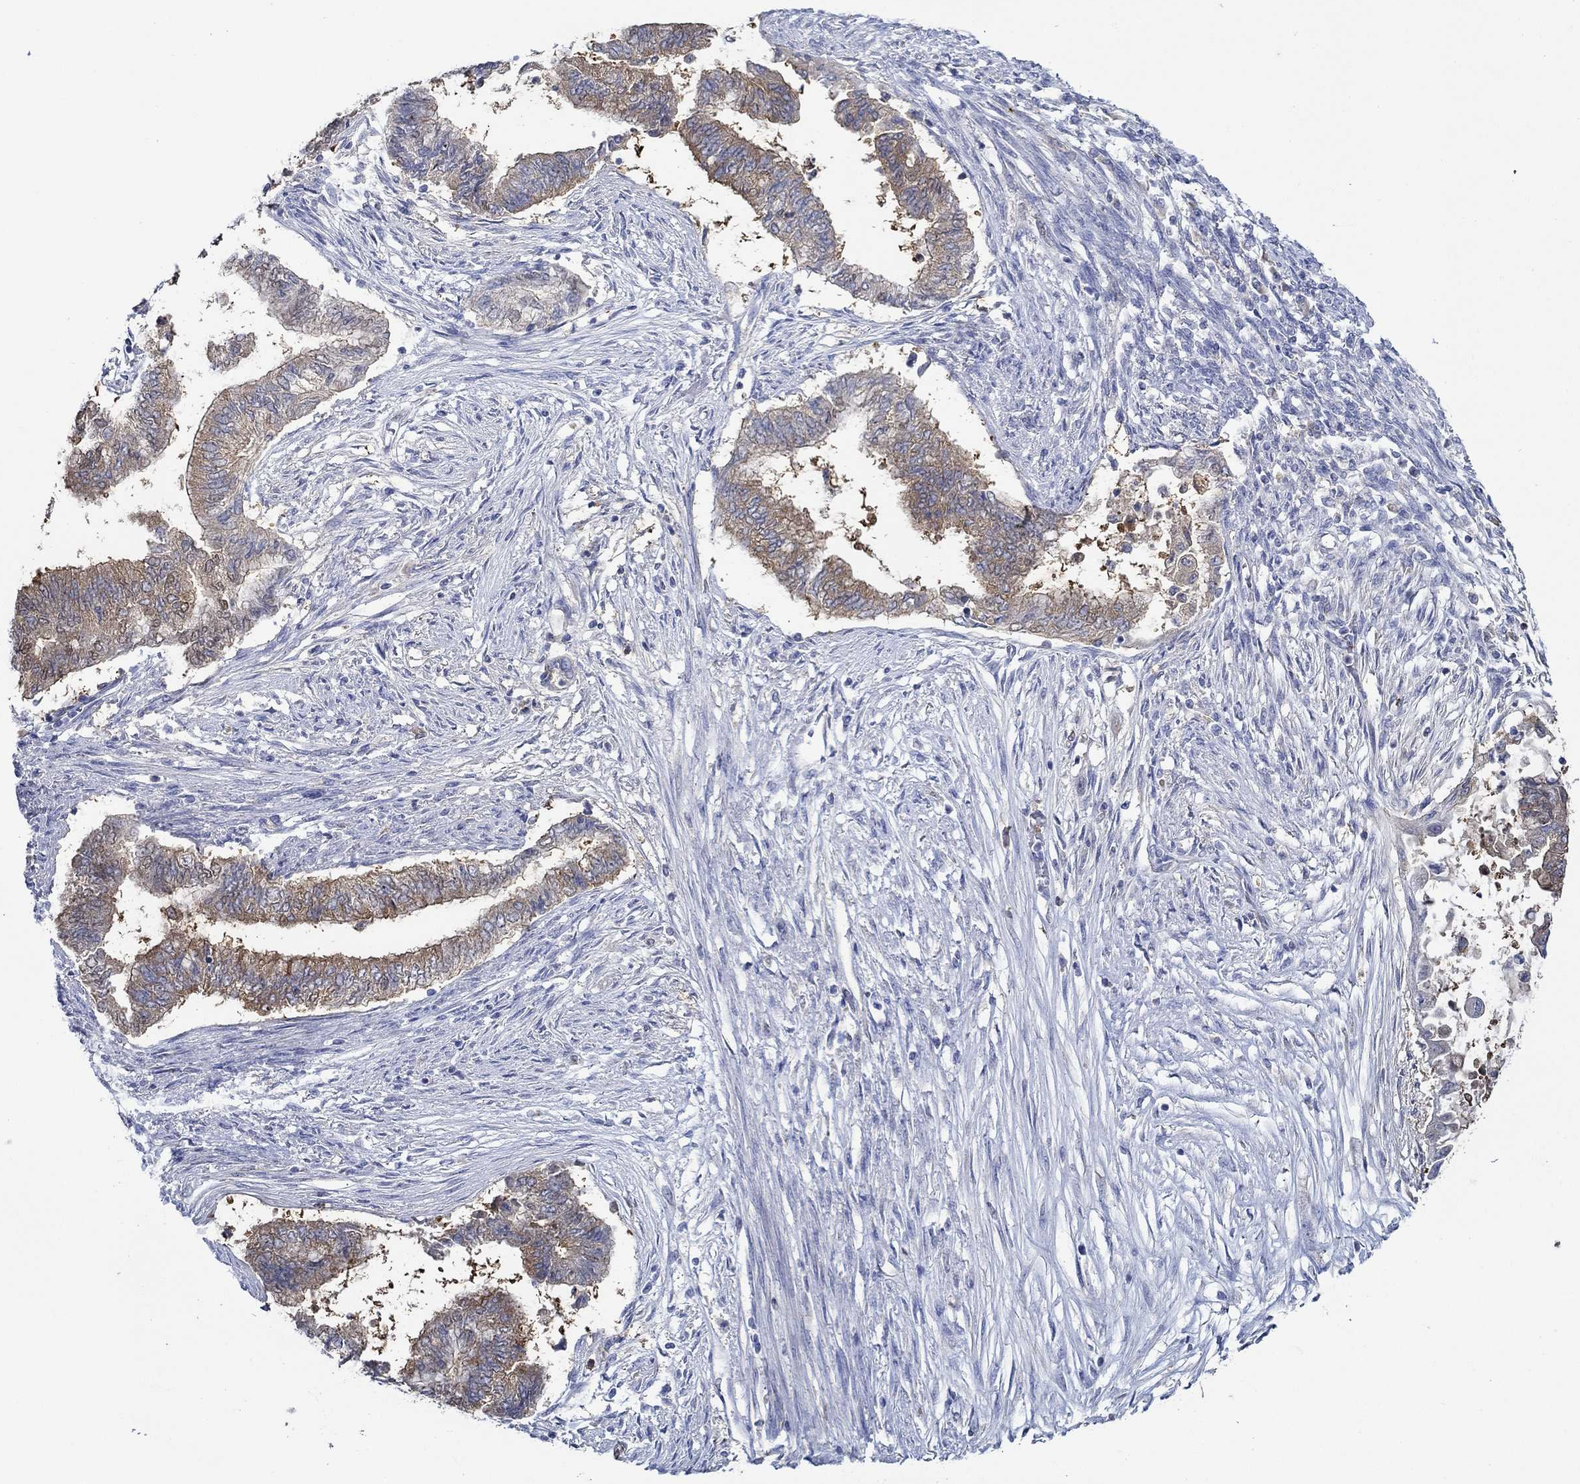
{"staining": {"intensity": "moderate", "quantity": "25%-75%", "location": "cytoplasmic/membranous"}, "tissue": "endometrial cancer", "cell_type": "Tumor cells", "image_type": "cancer", "snomed": [{"axis": "morphology", "description": "Adenocarcinoma, NOS"}, {"axis": "topography", "description": "Endometrium"}], "caption": "Human endometrial adenocarcinoma stained with a brown dye exhibits moderate cytoplasmic/membranous positive positivity in about 25%-75% of tumor cells.", "gene": "SLC27A3", "patient": {"sex": "female", "age": 65}}